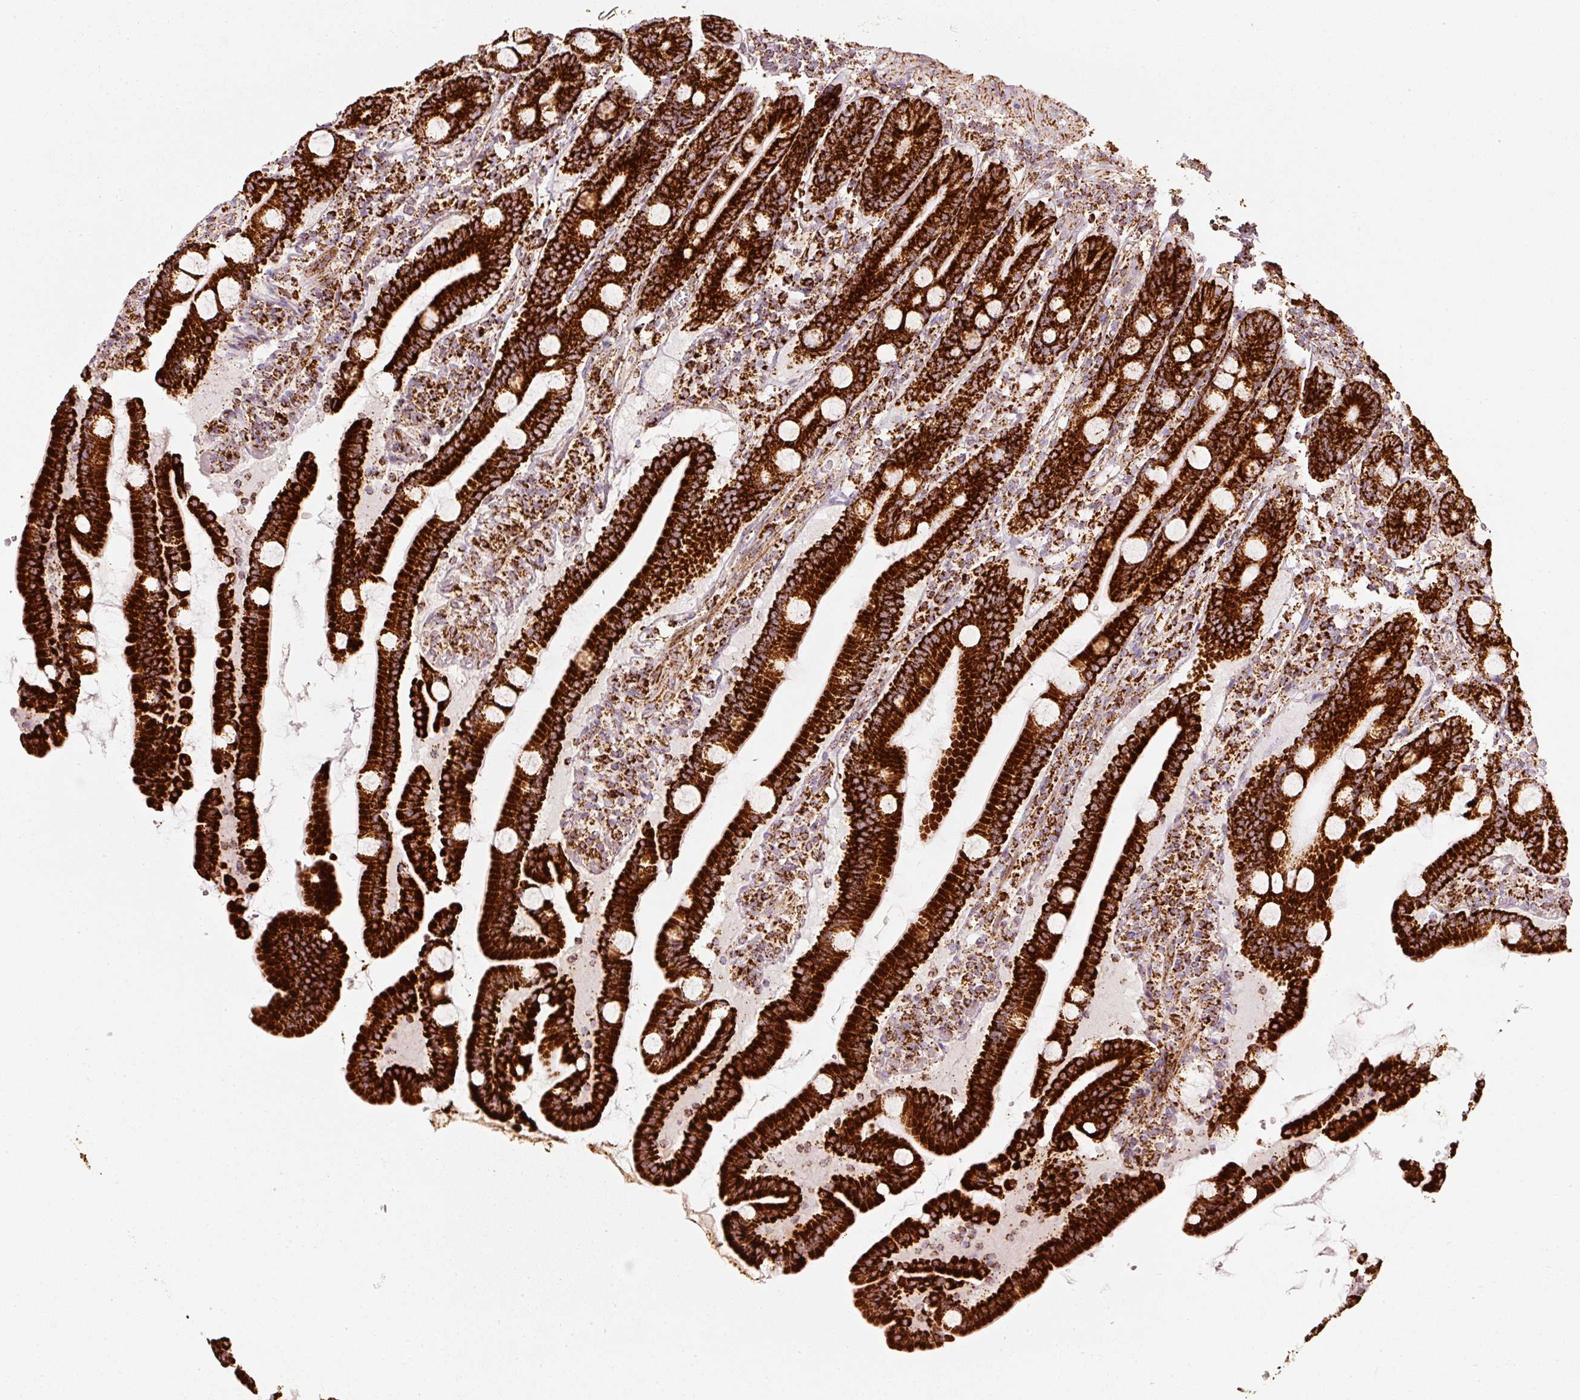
{"staining": {"intensity": "strong", "quantity": ">75%", "location": "cytoplasmic/membranous"}, "tissue": "duodenum", "cell_type": "Glandular cells", "image_type": "normal", "snomed": [{"axis": "morphology", "description": "Normal tissue, NOS"}, {"axis": "topography", "description": "Duodenum"}], "caption": "About >75% of glandular cells in unremarkable duodenum demonstrate strong cytoplasmic/membranous protein staining as visualized by brown immunohistochemical staining.", "gene": "UQCRC1", "patient": {"sex": "male", "age": 55}}